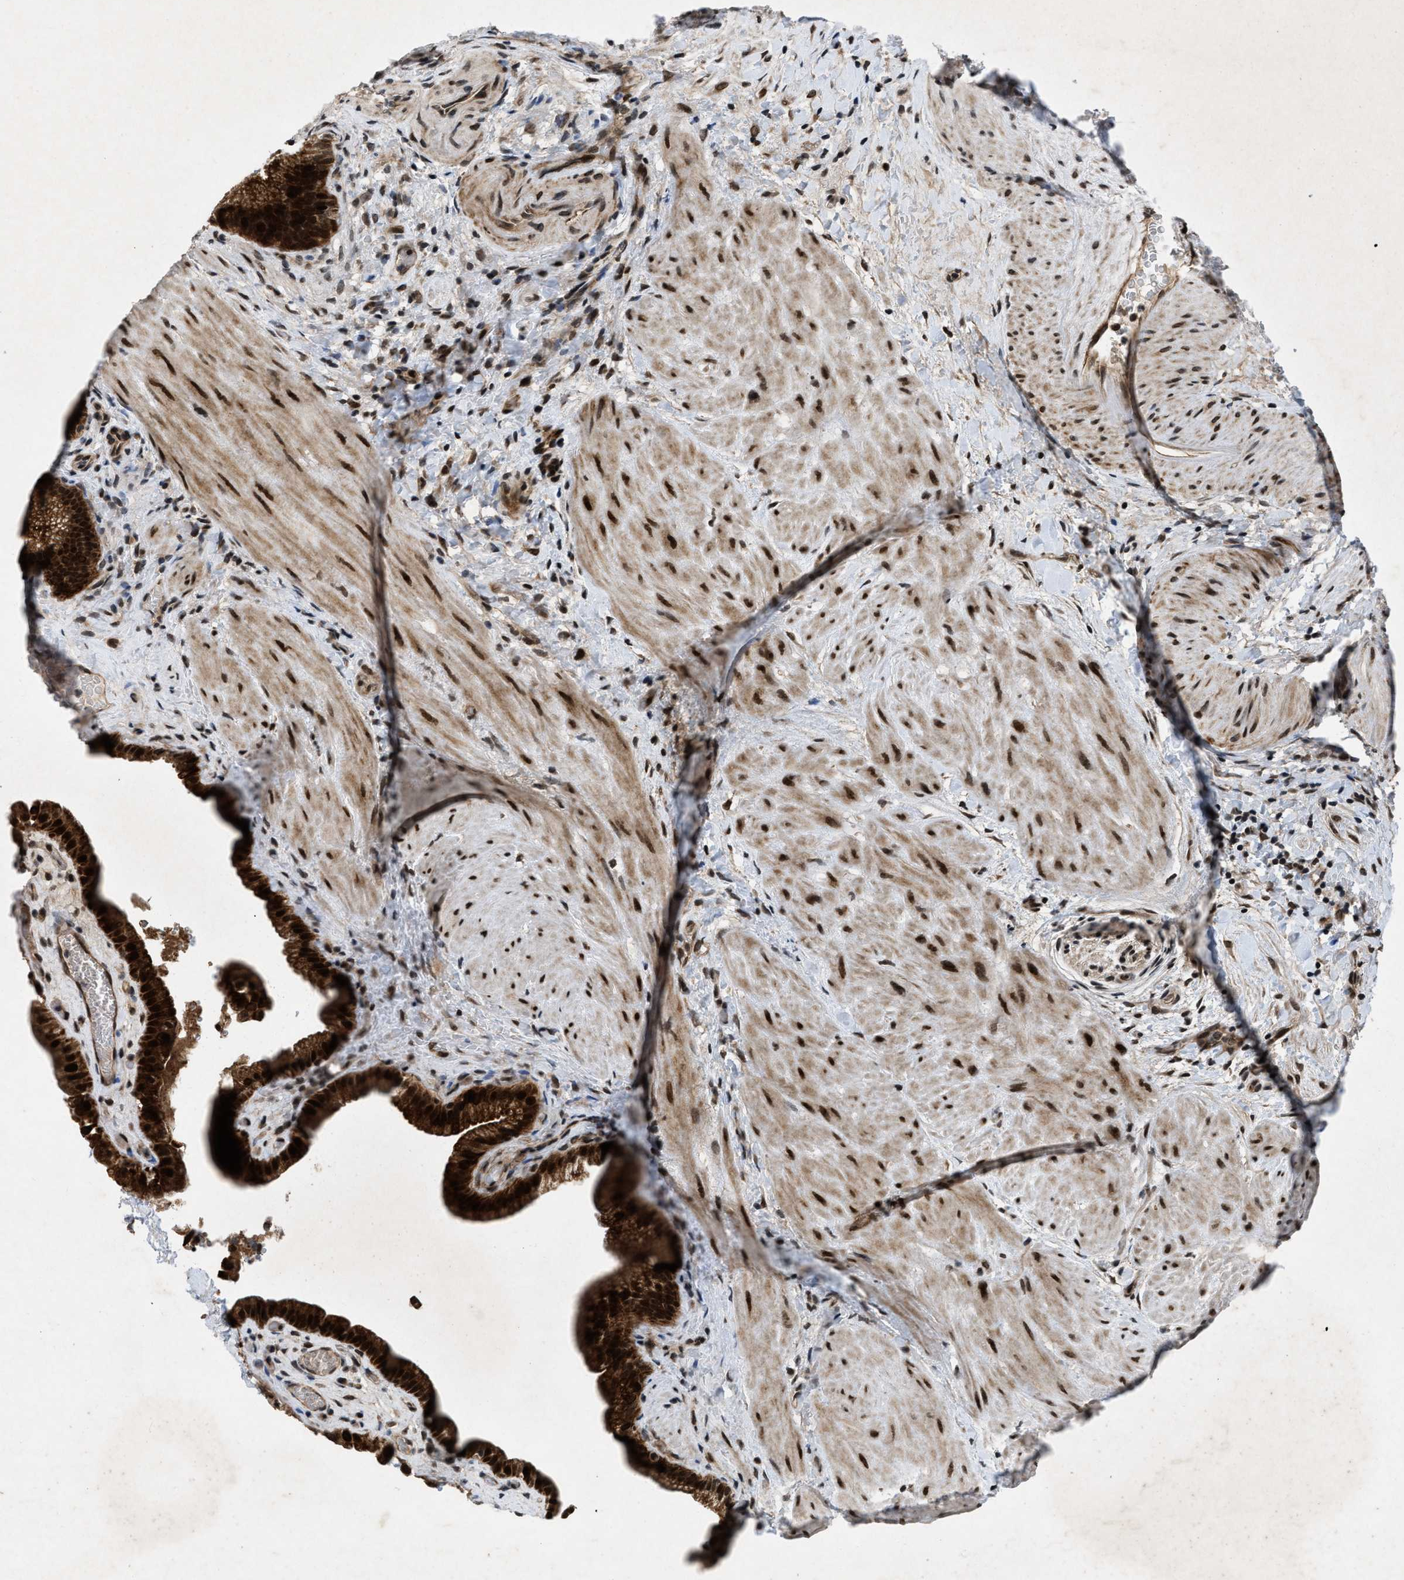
{"staining": {"intensity": "strong", "quantity": ">75%", "location": "cytoplasmic/membranous,nuclear"}, "tissue": "gallbladder", "cell_type": "Glandular cells", "image_type": "normal", "snomed": [{"axis": "morphology", "description": "Normal tissue, NOS"}, {"axis": "topography", "description": "Gallbladder"}], "caption": "Protein staining by IHC displays strong cytoplasmic/membranous,nuclear positivity in approximately >75% of glandular cells in benign gallbladder.", "gene": "ZNHIT1", "patient": {"sex": "male", "age": 49}}